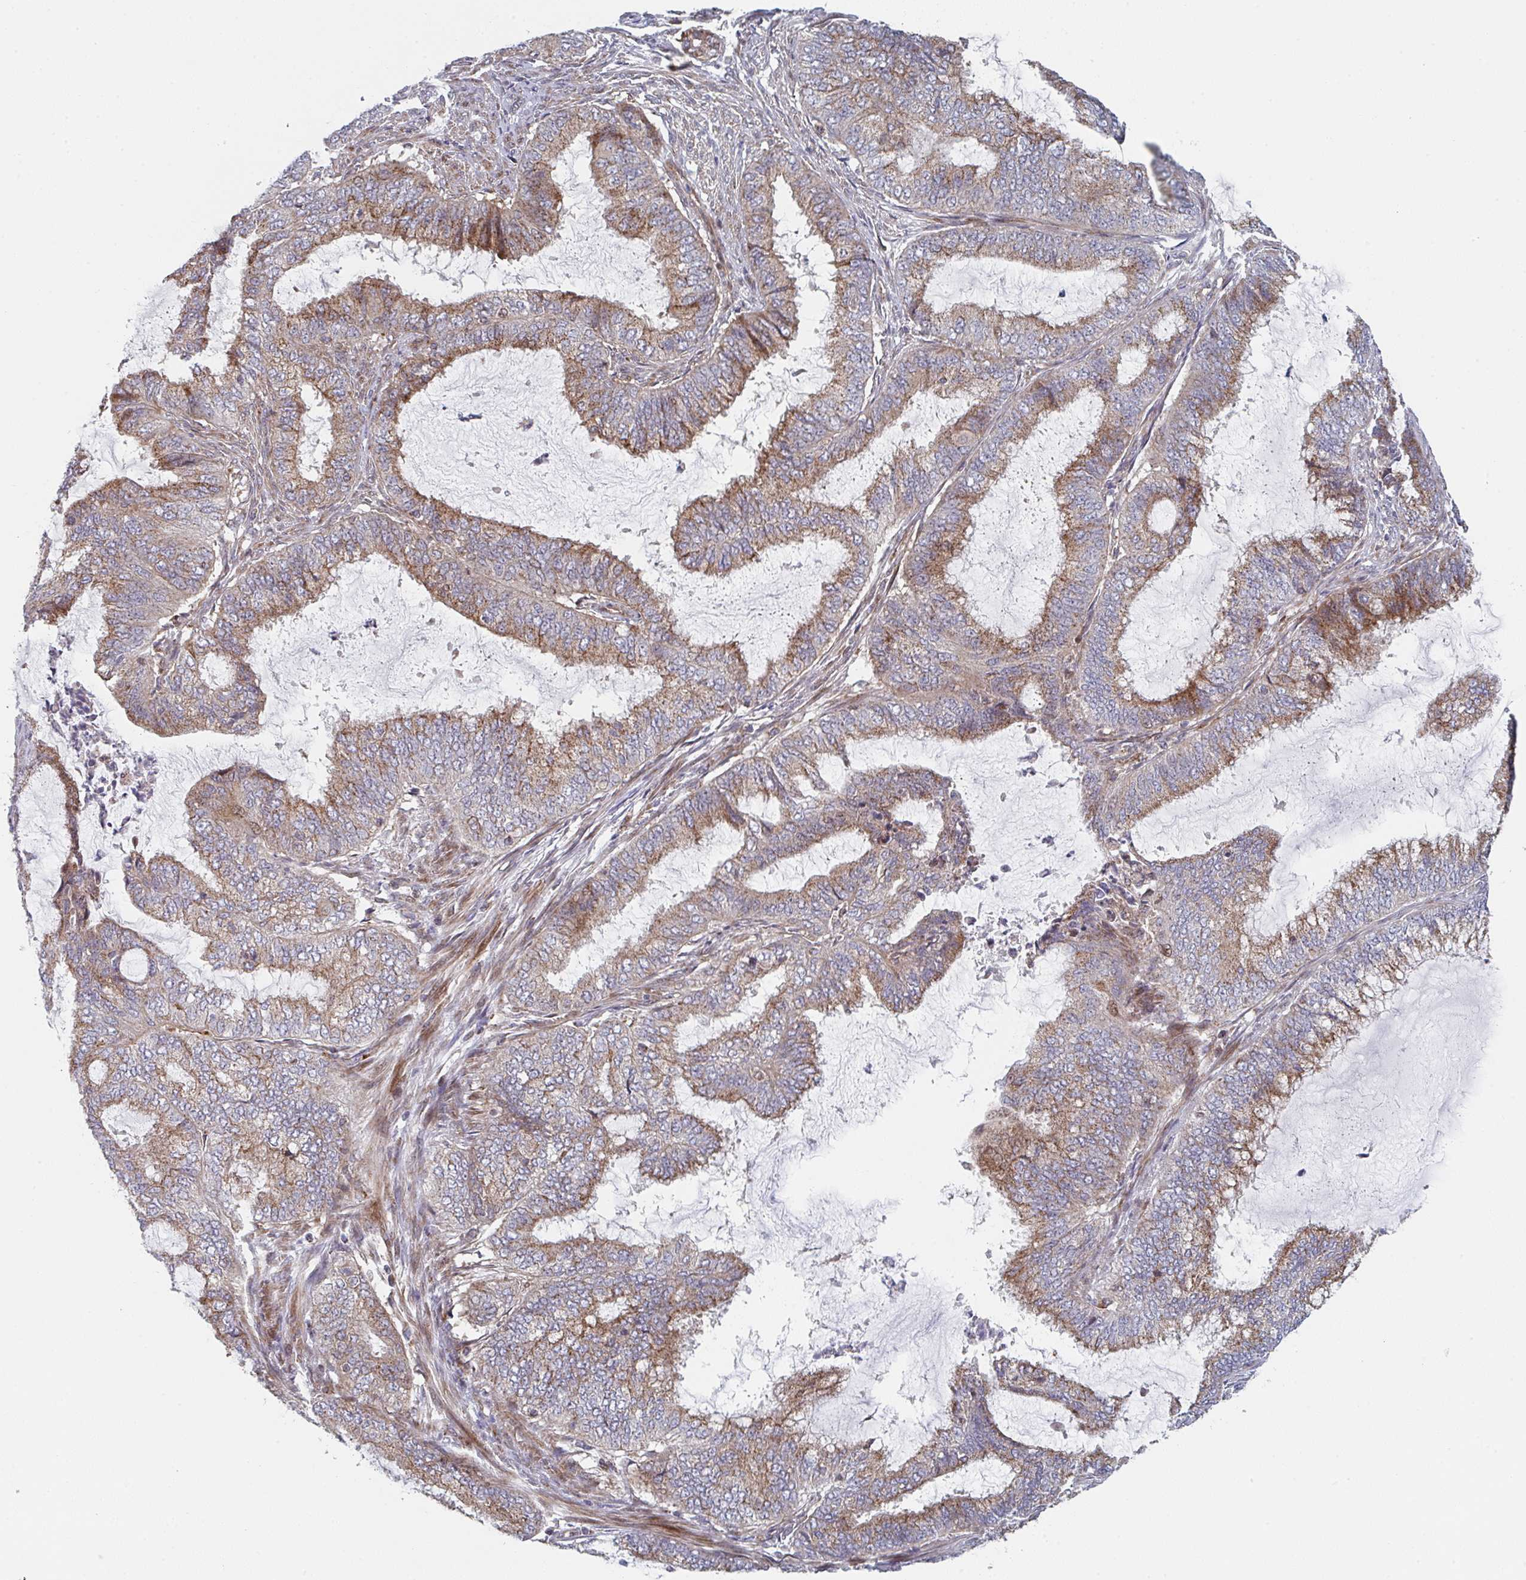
{"staining": {"intensity": "moderate", "quantity": ">75%", "location": "cytoplasmic/membranous,nuclear"}, "tissue": "endometrial cancer", "cell_type": "Tumor cells", "image_type": "cancer", "snomed": [{"axis": "morphology", "description": "Adenocarcinoma, NOS"}, {"axis": "topography", "description": "Endometrium"}], "caption": "A high-resolution image shows IHC staining of adenocarcinoma (endometrial), which demonstrates moderate cytoplasmic/membranous and nuclear staining in approximately >75% of tumor cells.", "gene": "ZNF644", "patient": {"sex": "female", "age": 51}}